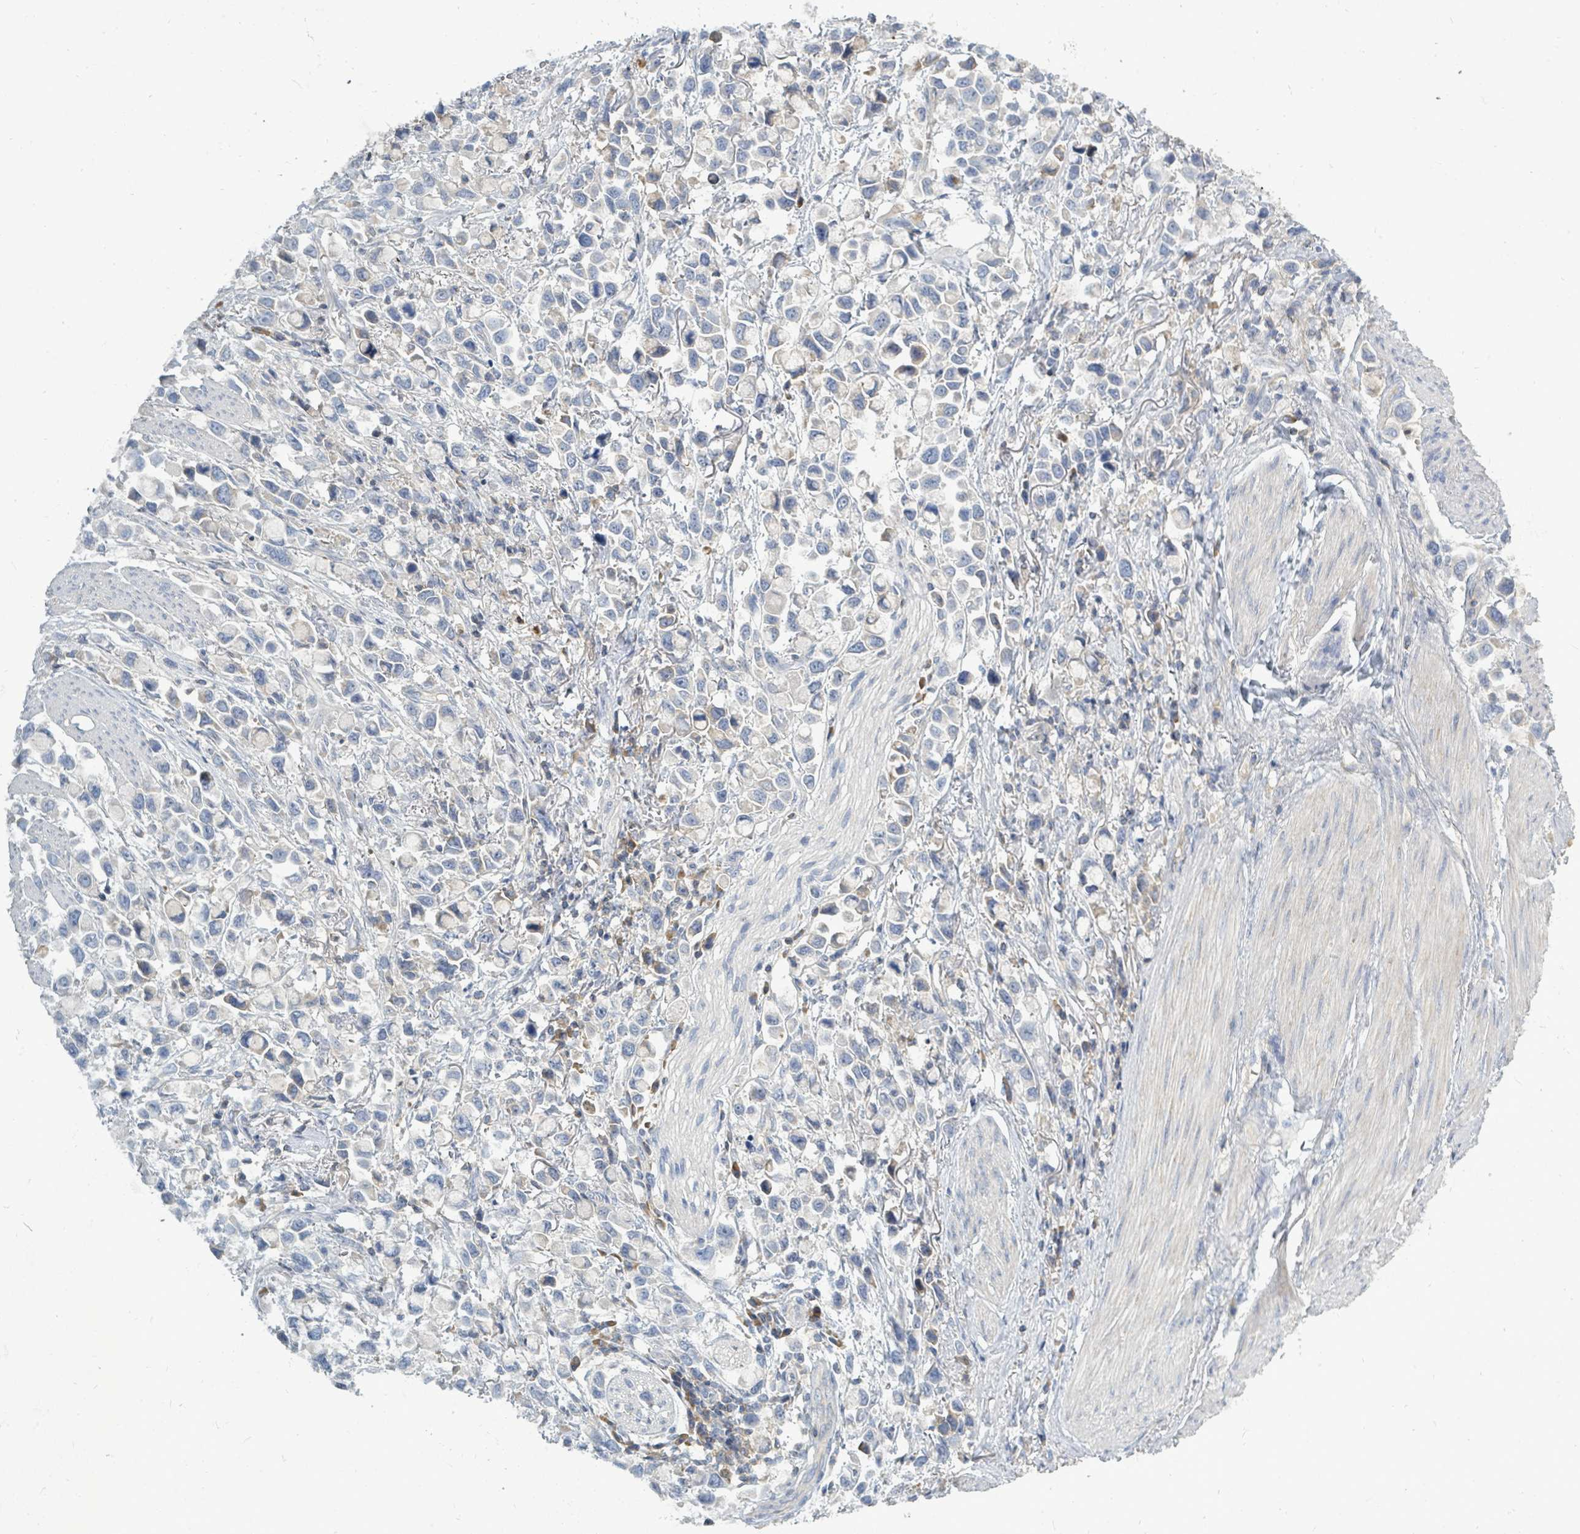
{"staining": {"intensity": "negative", "quantity": "none", "location": "none"}, "tissue": "stomach cancer", "cell_type": "Tumor cells", "image_type": "cancer", "snomed": [{"axis": "morphology", "description": "Adenocarcinoma, NOS"}, {"axis": "topography", "description": "Stomach"}], "caption": "There is no significant positivity in tumor cells of stomach cancer.", "gene": "SLC25A23", "patient": {"sex": "female", "age": 81}}